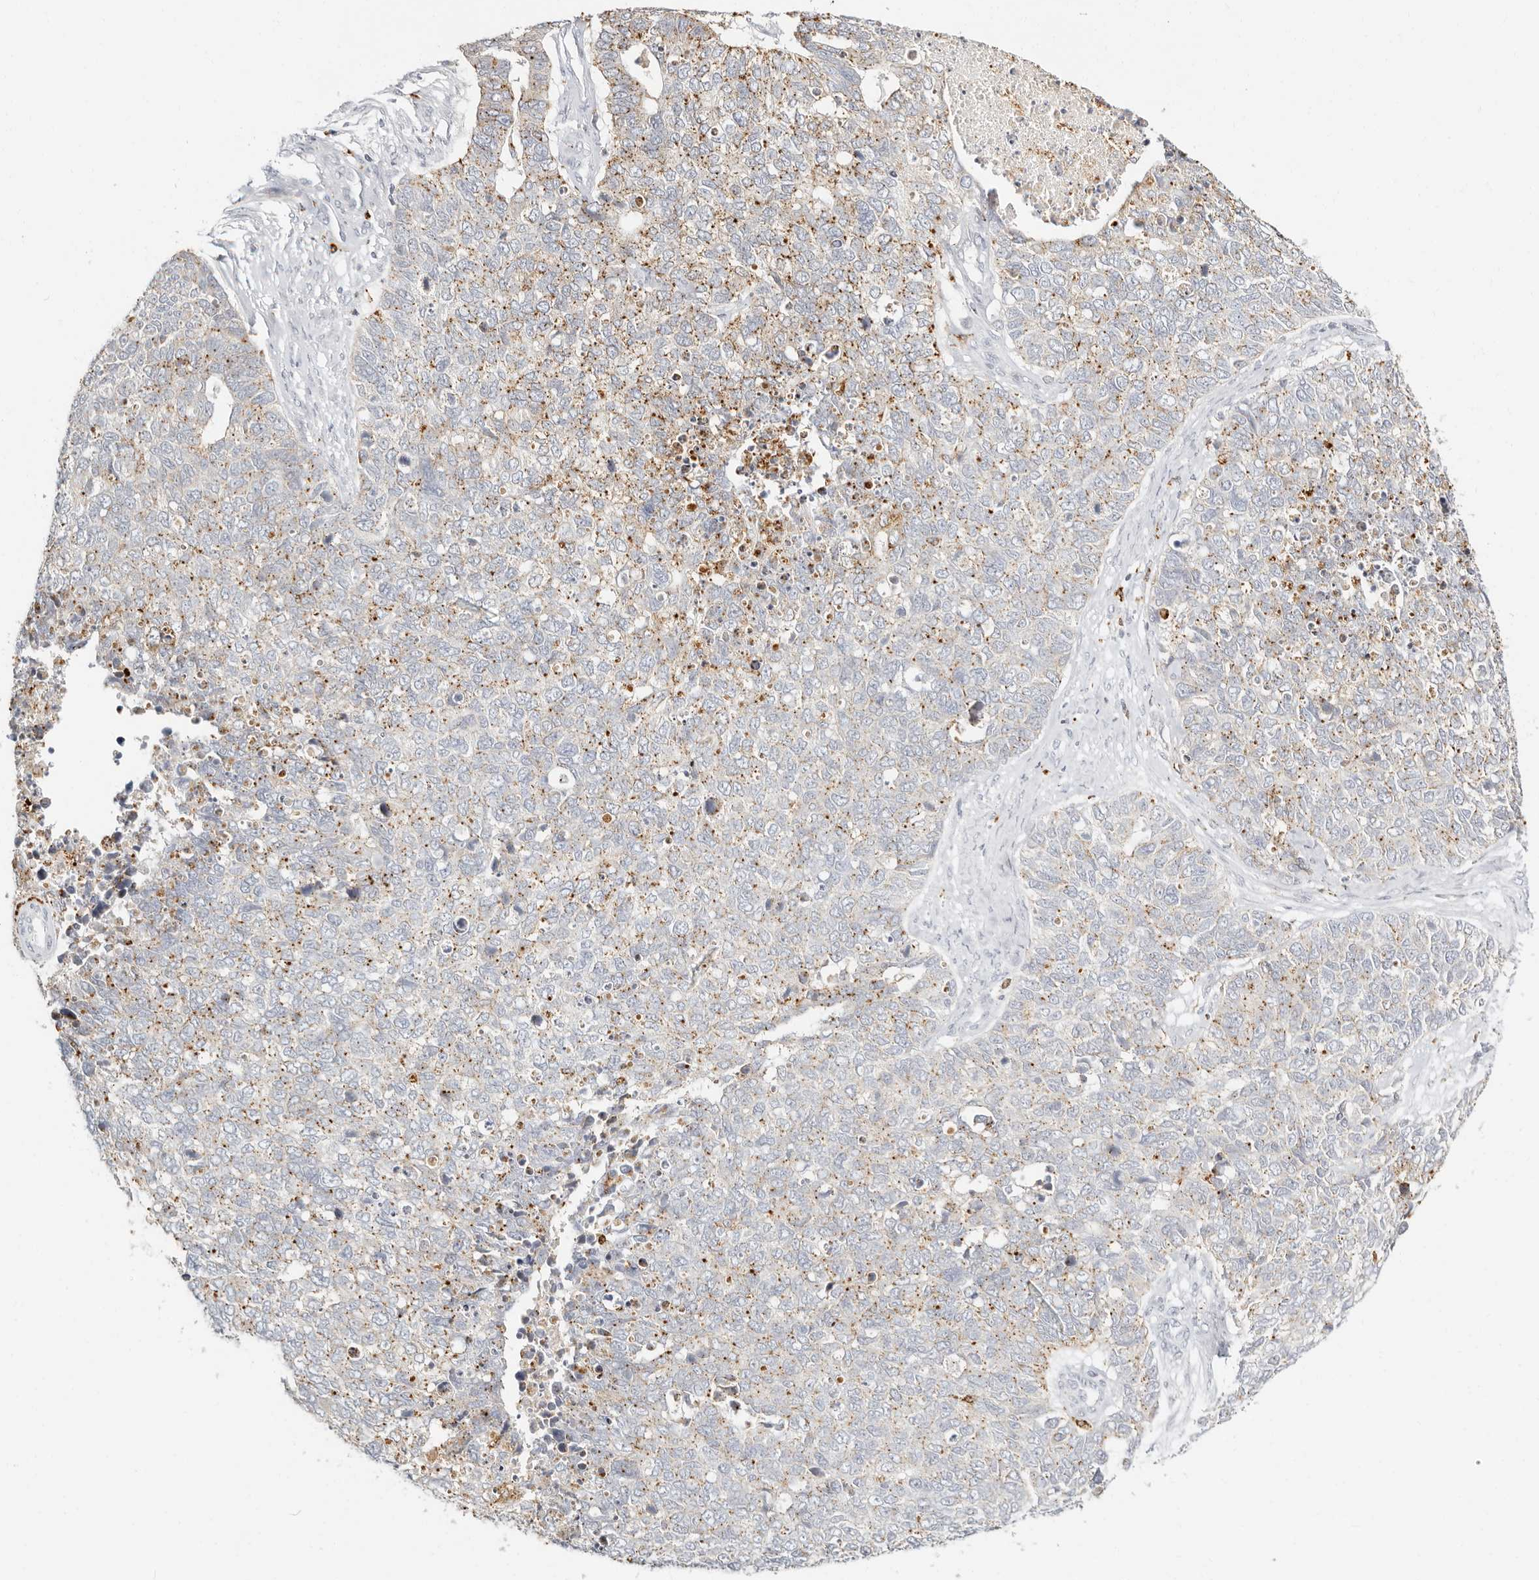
{"staining": {"intensity": "moderate", "quantity": "25%-75%", "location": "cytoplasmic/membranous"}, "tissue": "cervical cancer", "cell_type": "Tumor cells", "image_type": "cancer", "snomed": [{"axis": "morphology", "description": "Squamous cell carcinoma, NOS"}, {"axis": "topography", "description": "Cervix"}], "caption": "An image of human cervical cancer (squamous cell carcinoma) stained for a protein displays moderate cytoplasmic/membranous brown staining in tumor cells. The protein of interest is stained brown, and the nuclei are stained in blue (DAB IHC with brightfield microscopy, high magnification).", "gene": "RNASET2", "patient": {"sex": "female", "age": 63}}